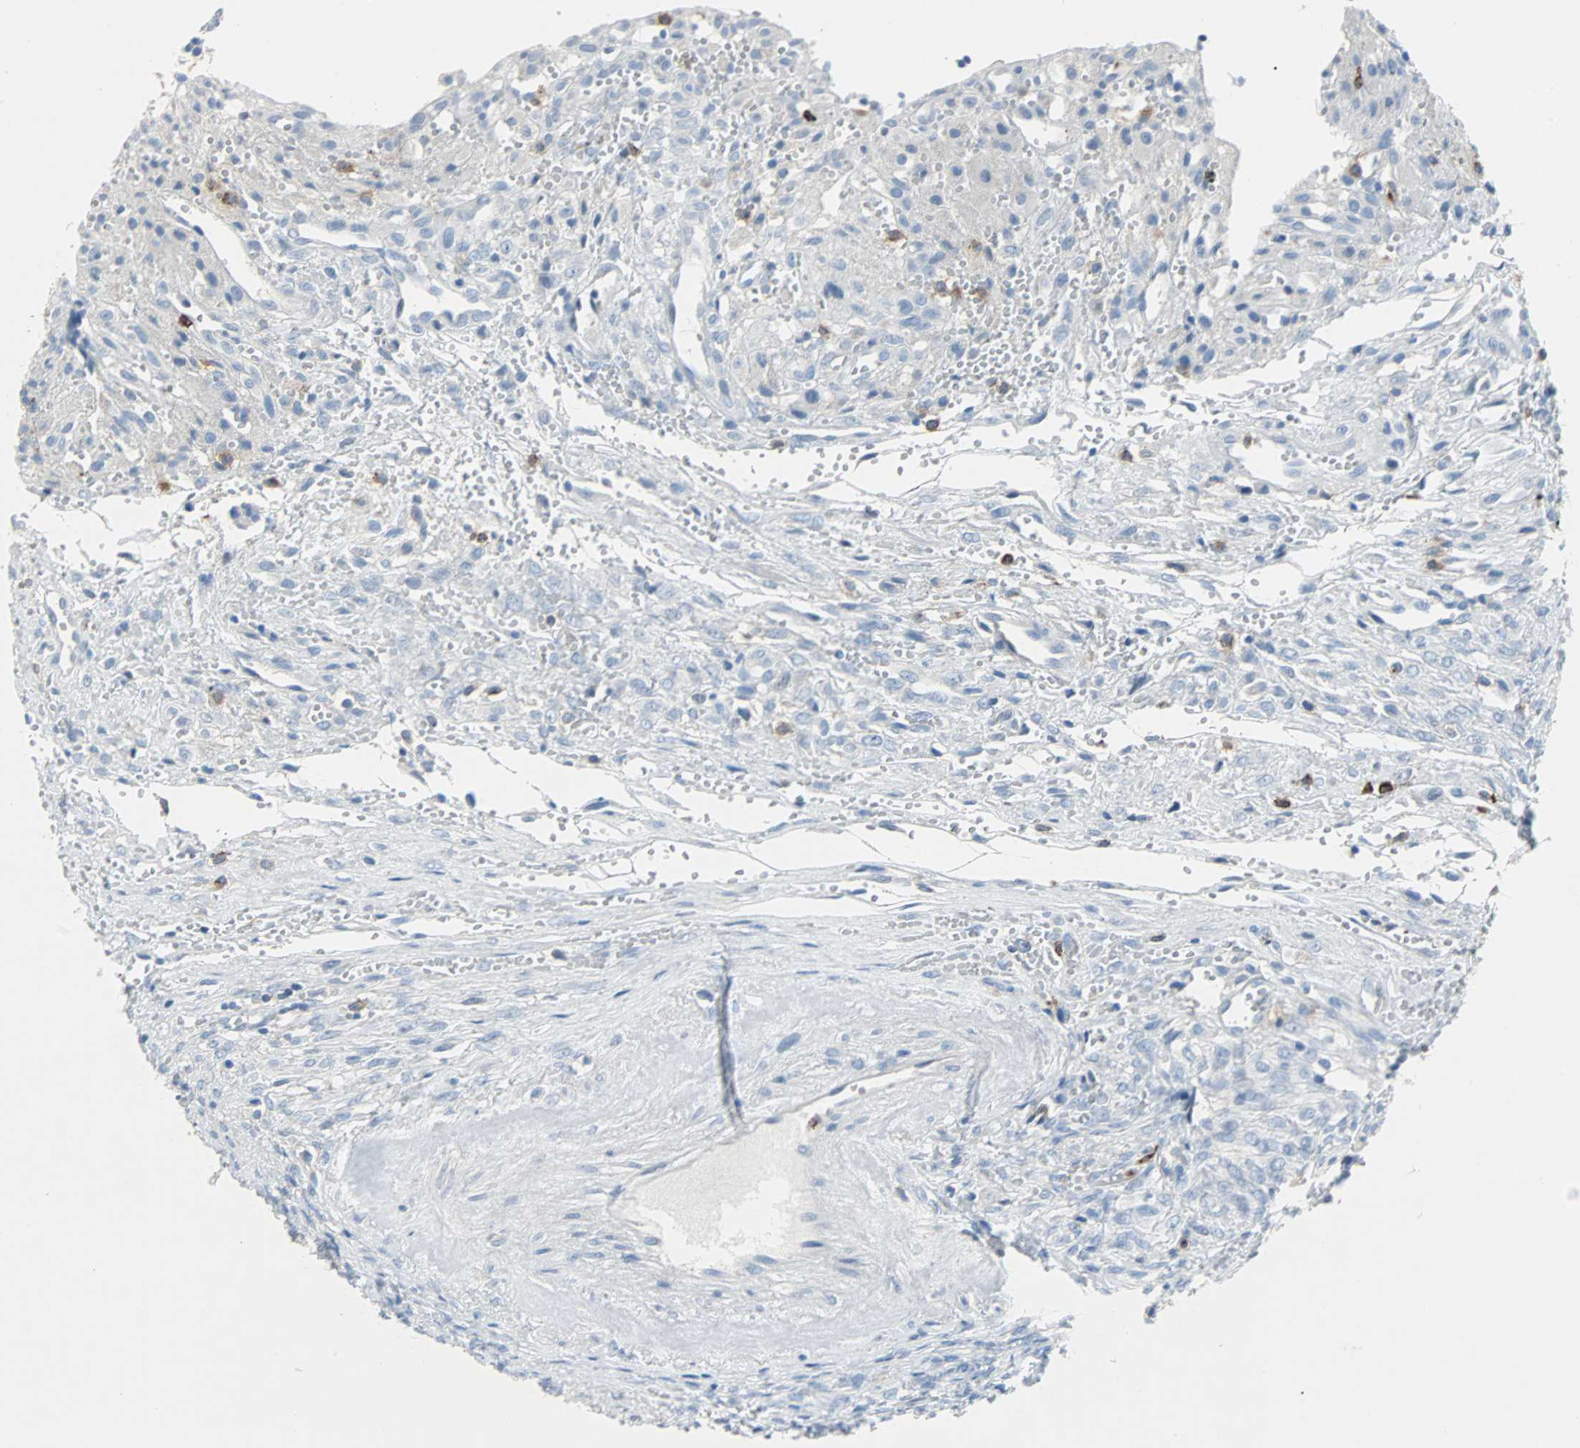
{"staining": {"intensity": "negative", "quantity": "none", "location": "none"}, "tissue": "ovary", "cell_type": "Follicle cells", "image_type": "normal", "snomed": [{"axis": "morphology", "description": "Normal tissue, NOS"}, {"axis": "topography", "description": "Ovary"}], "caption": "This is an immunohistochemistry image of benign human ovary. There is no positivity in follicle cells.", "gene": "CLEC4A", "patient": {"sex": "female", "age": 56}}